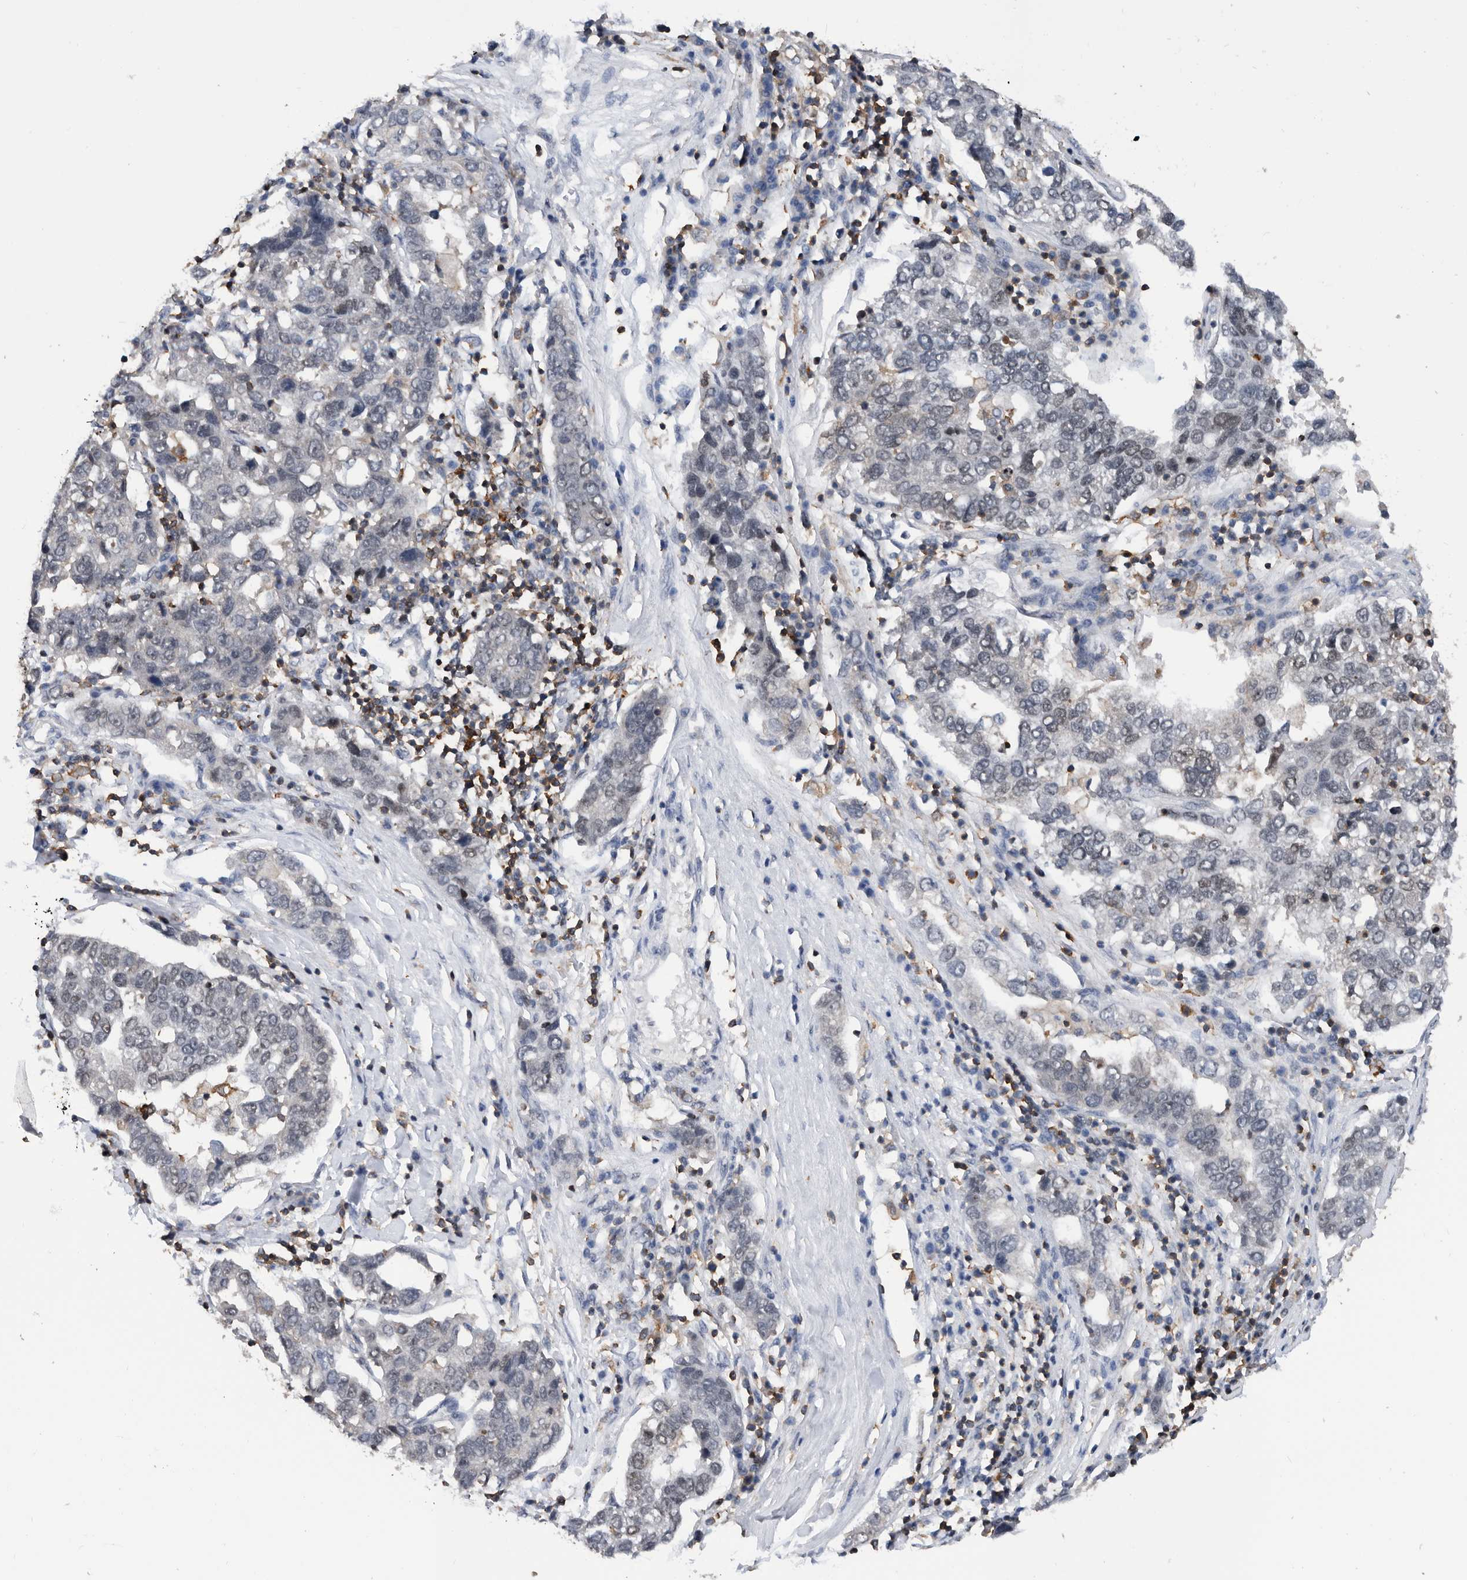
{"staining": {"intensity": "negative", "quantity": "none", "location": "none"}, "tissue": "pancreatic cancer", "cell_type": "Tumor cells", "image_type": "cancer", "snomed": [{"axis": "morphology", "description": "Adenocarcinoma, NOS"}, {"axis": "topography", "description": "Pancreas"}], "caption": "Adenocarcinoma (pancreatic) was stained to show a protein in brown. There is no significant positivity in tumor cells.", "gene": "ZNF260", "patient": {"sex": "female", "age": 61}}